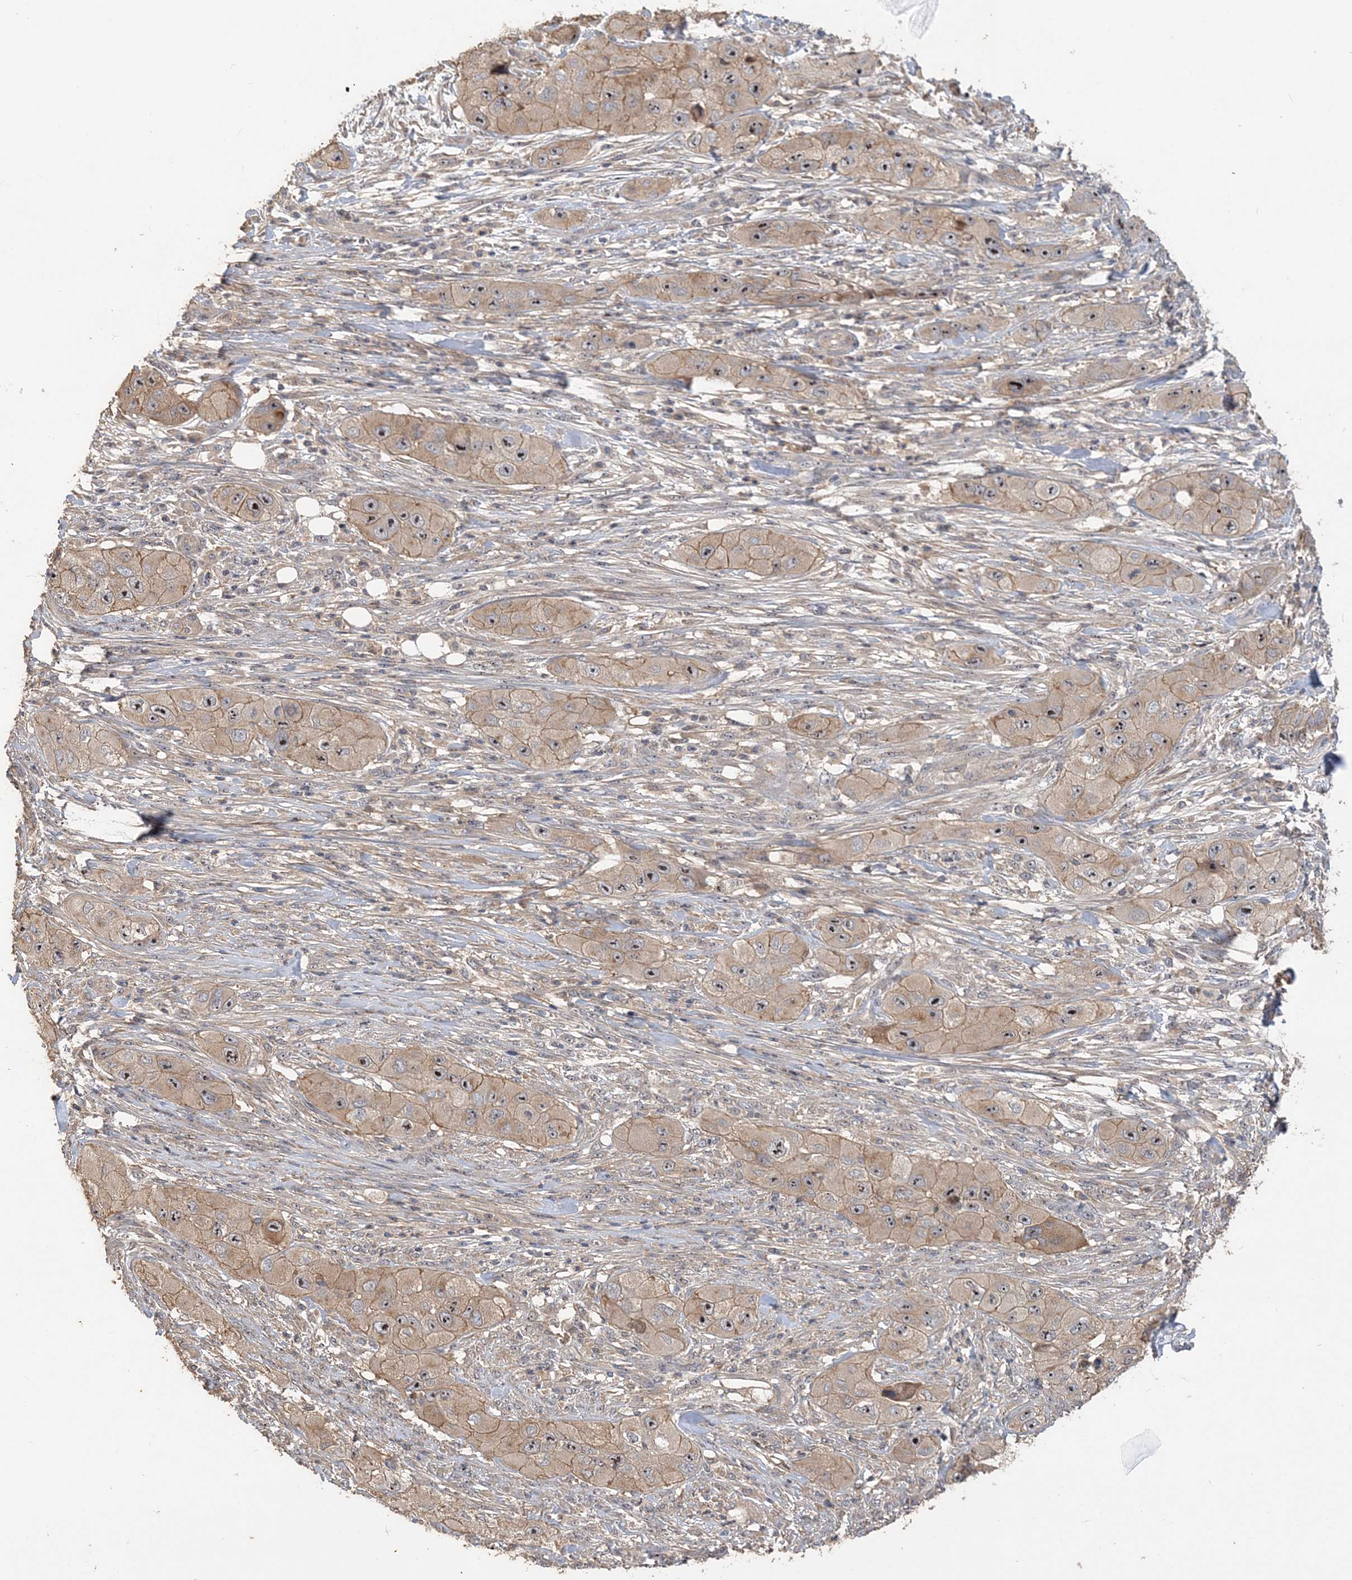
{"staining": {"intensity": "moderate", "quantity": ">75%", "location": "cytoplasmic/membranous,nuclear"}, "tissue": "skin cancer", "cell_type": "Tumor cells", "image_type": "cancer", "snomed": [{"axis": "morphology", "description": "Squamous cell carcinoma, NOS"}, {"axis": "topography", "description": "Skin"}, {"axis": "topography", "description": "Subcutis"}], "caption": "Skin cancer stained for a protein (brown) reveals moderate cytoplasmic/membranous and nuclear positive staining in approximately >75% of tumor cells.", "gene": "GRINA", "patient": {"sex": "male", "age": 73}}